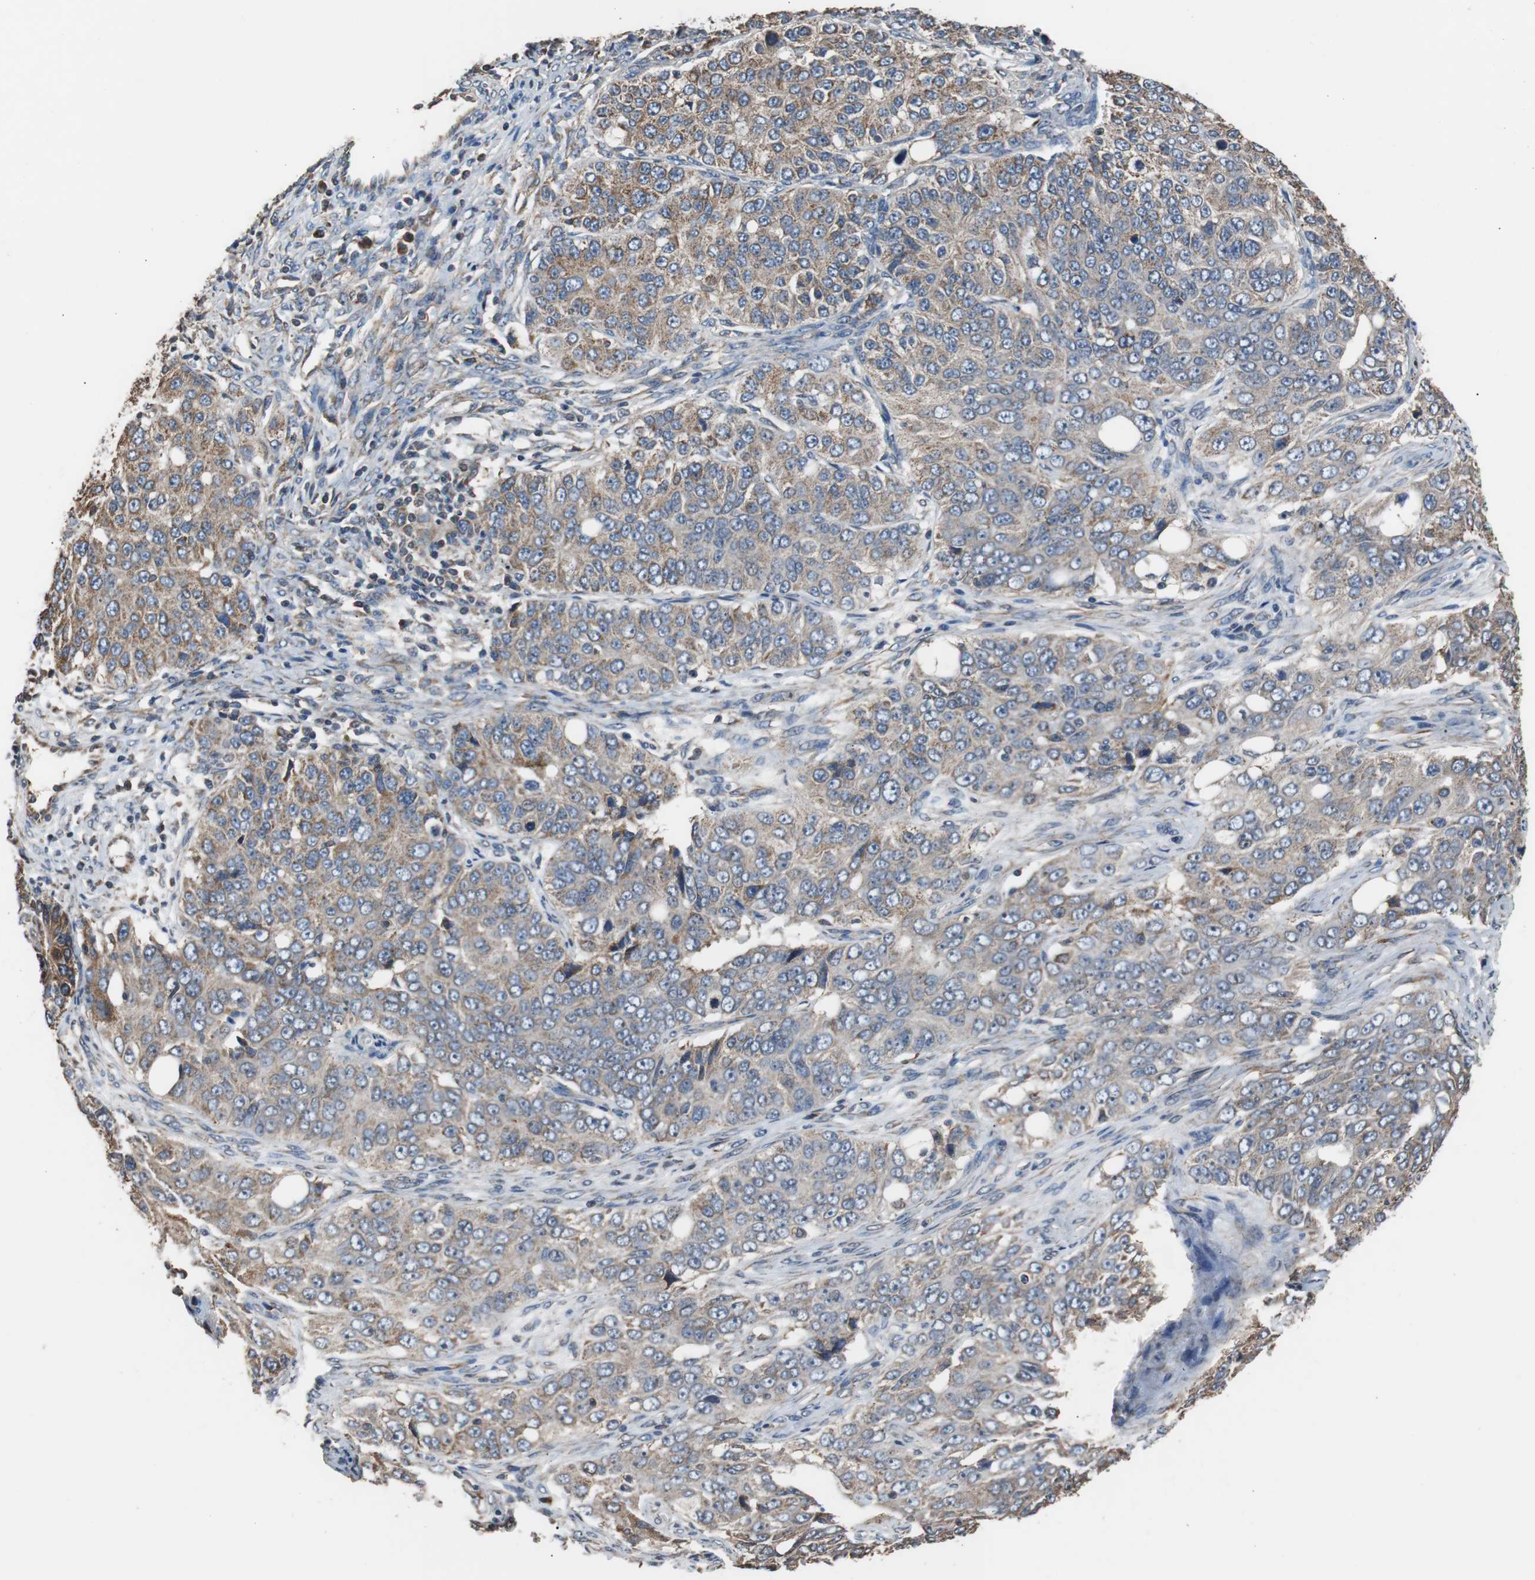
{"staining": {"intensity": "moderate", "quantity": ">75%", "location": "cytoplasmic/membranous"}, "tissue": "ovarian cancer", "cell_type": "Tumor cells", "image_type": "cancer", "snomed": [{"axis": "morphology", "description": "Carcinoma, endometroid"}, {"axis": "topography", "description": "Ovary"}], "caption": "Protein staining displays moderate cytoplasmic/membranous positivity in about >75% of tumor cells in ovarian cancer. (Brightfield microscopy of DAB IHC at high magnification).", "gene": "PITRM1", "patient": {"sex": "female", "age": 51}}